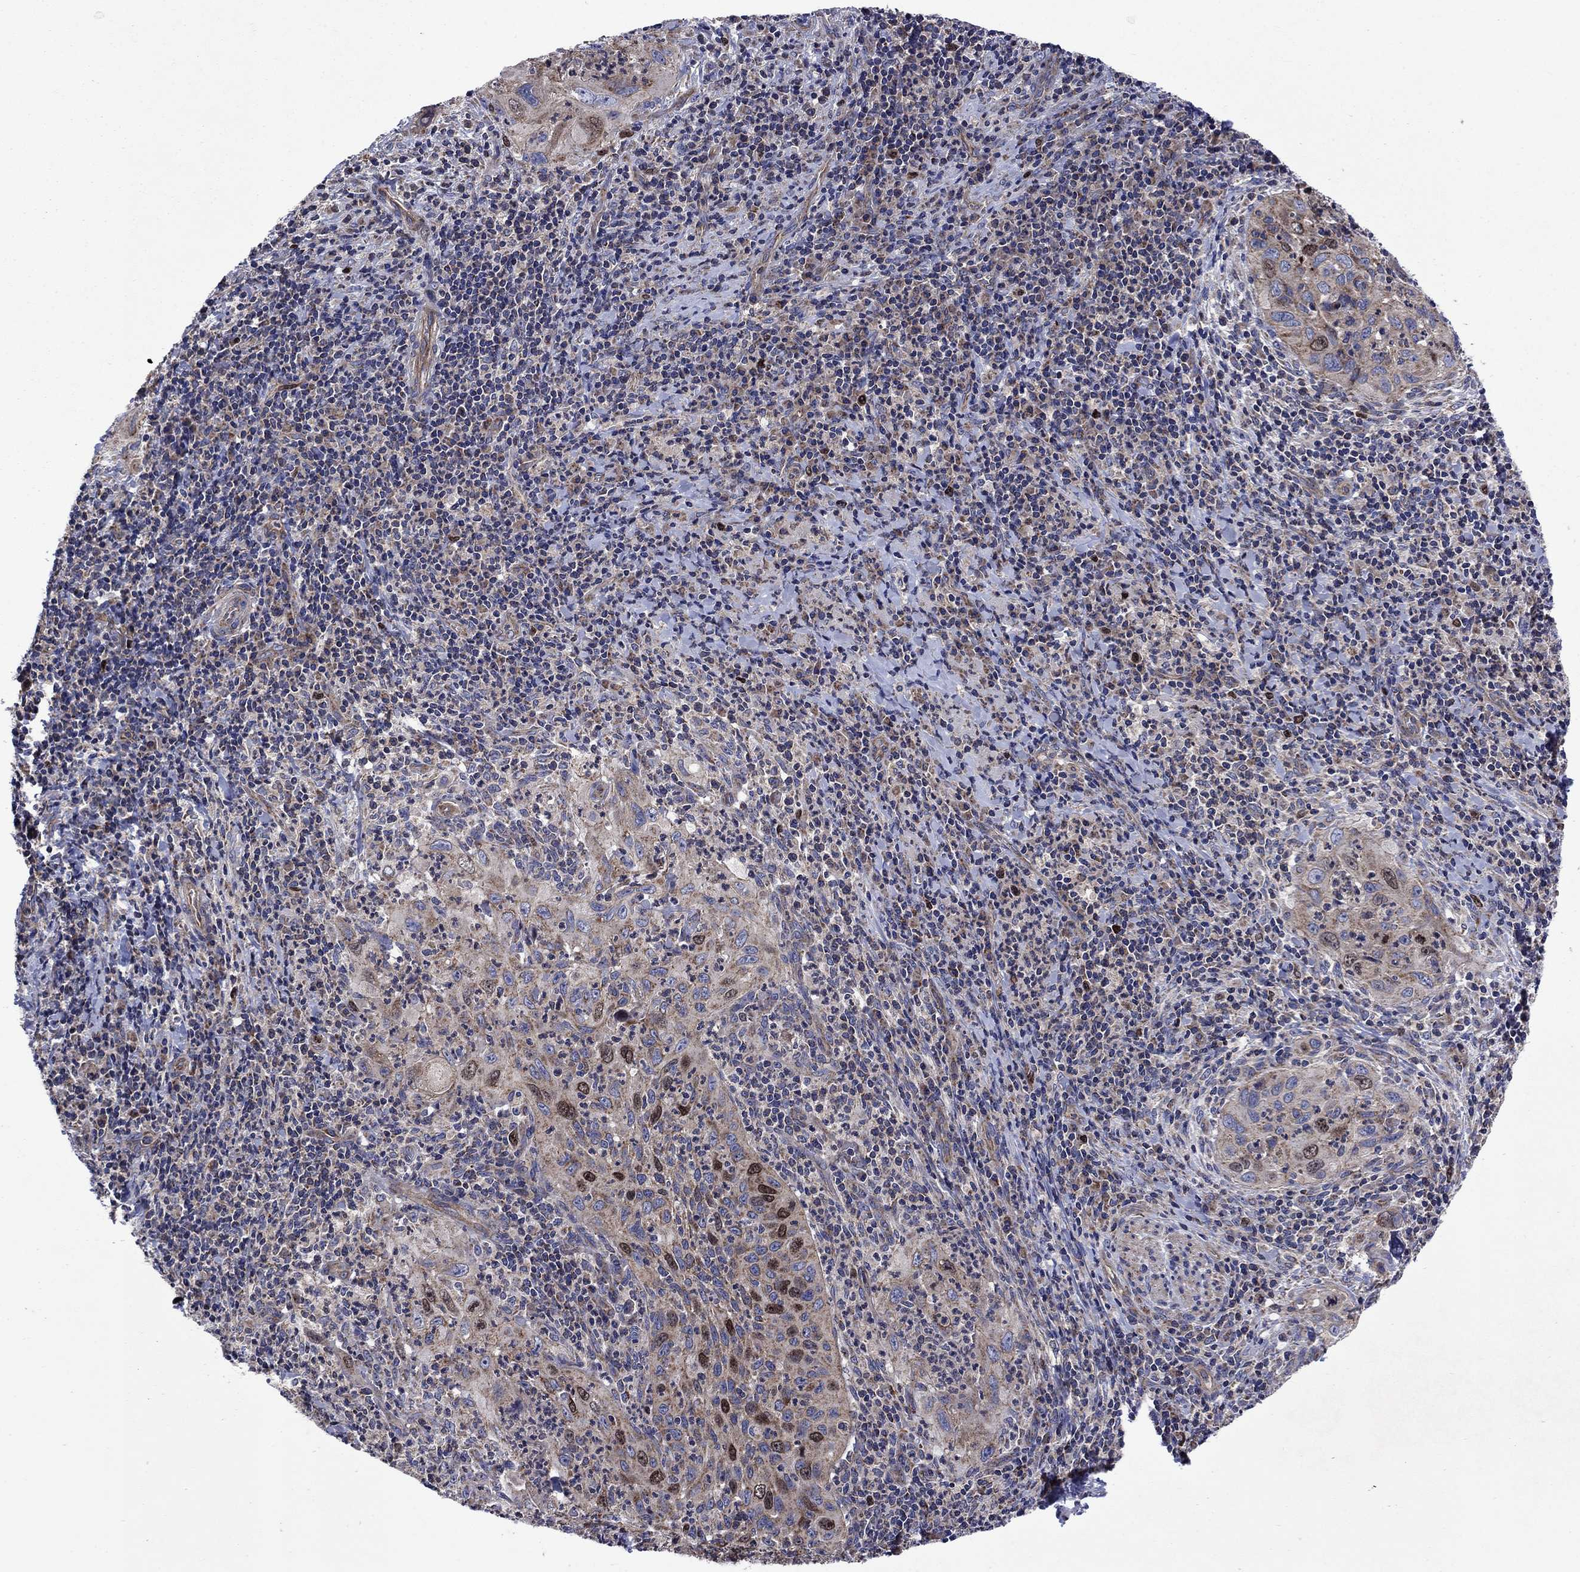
{"staining": {"intensity": "strong", "quantity": "<25%", "location": "nuclear"}, "tissue": "cervical cancer", "cell_type": "Tumor cells", "image_type": "cancer", "snomed": [{"axis": "morphology", "description": "Squamous cell carcinoma, NOS"}, {"axis": "topography", "description": "Cervix"}], "caption": "Immunohistochemical staining of human cervical cancer shows medium levels of strong nuclear positivity in approximately <25% of tumor cells.", "gene": "KIF22", "patient": {"sex": "female", "age": 26}}